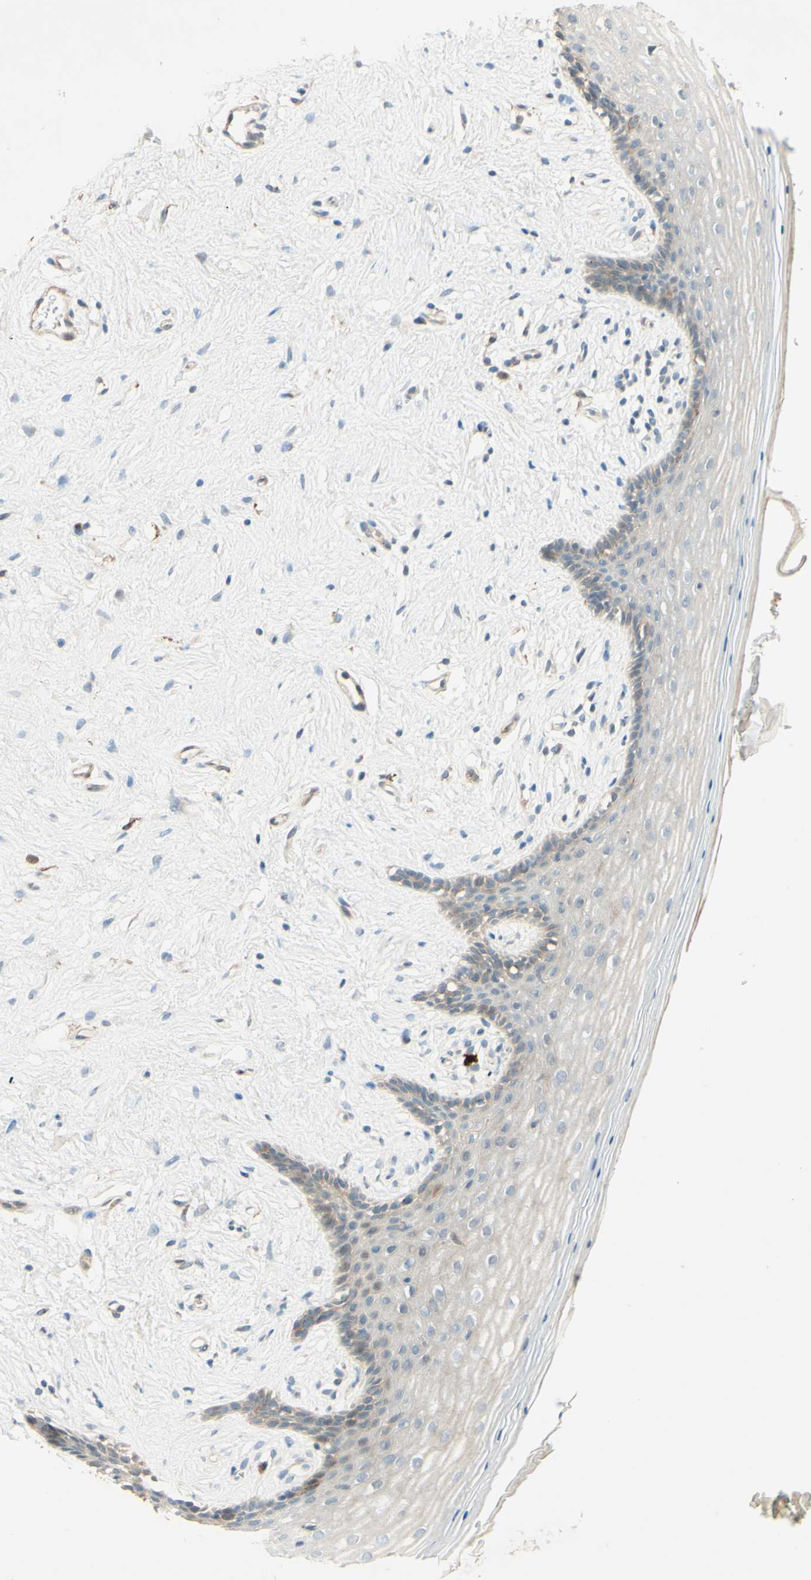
{"staining": {"intensity": "moderate", "quantity": "25%-75%", "location": "cytoplasmic/membranous"}, "tissue": "vagina", "cell_type": "Squamous epithelial cells", "image_type": "normal", "snomed": [{"axis": "morphology", "description": "Normal tissue, NOS"}, {"axis": "topography", "description": "Vagina"}], "caption": "Vagina stained with a brown dye displays moderate cytoplasmic/membranous positive expression in about 25%-75% of squamous epithelial cells.", "gene": "ADAM17", "patient": {"sex": "female", "age": 44}}